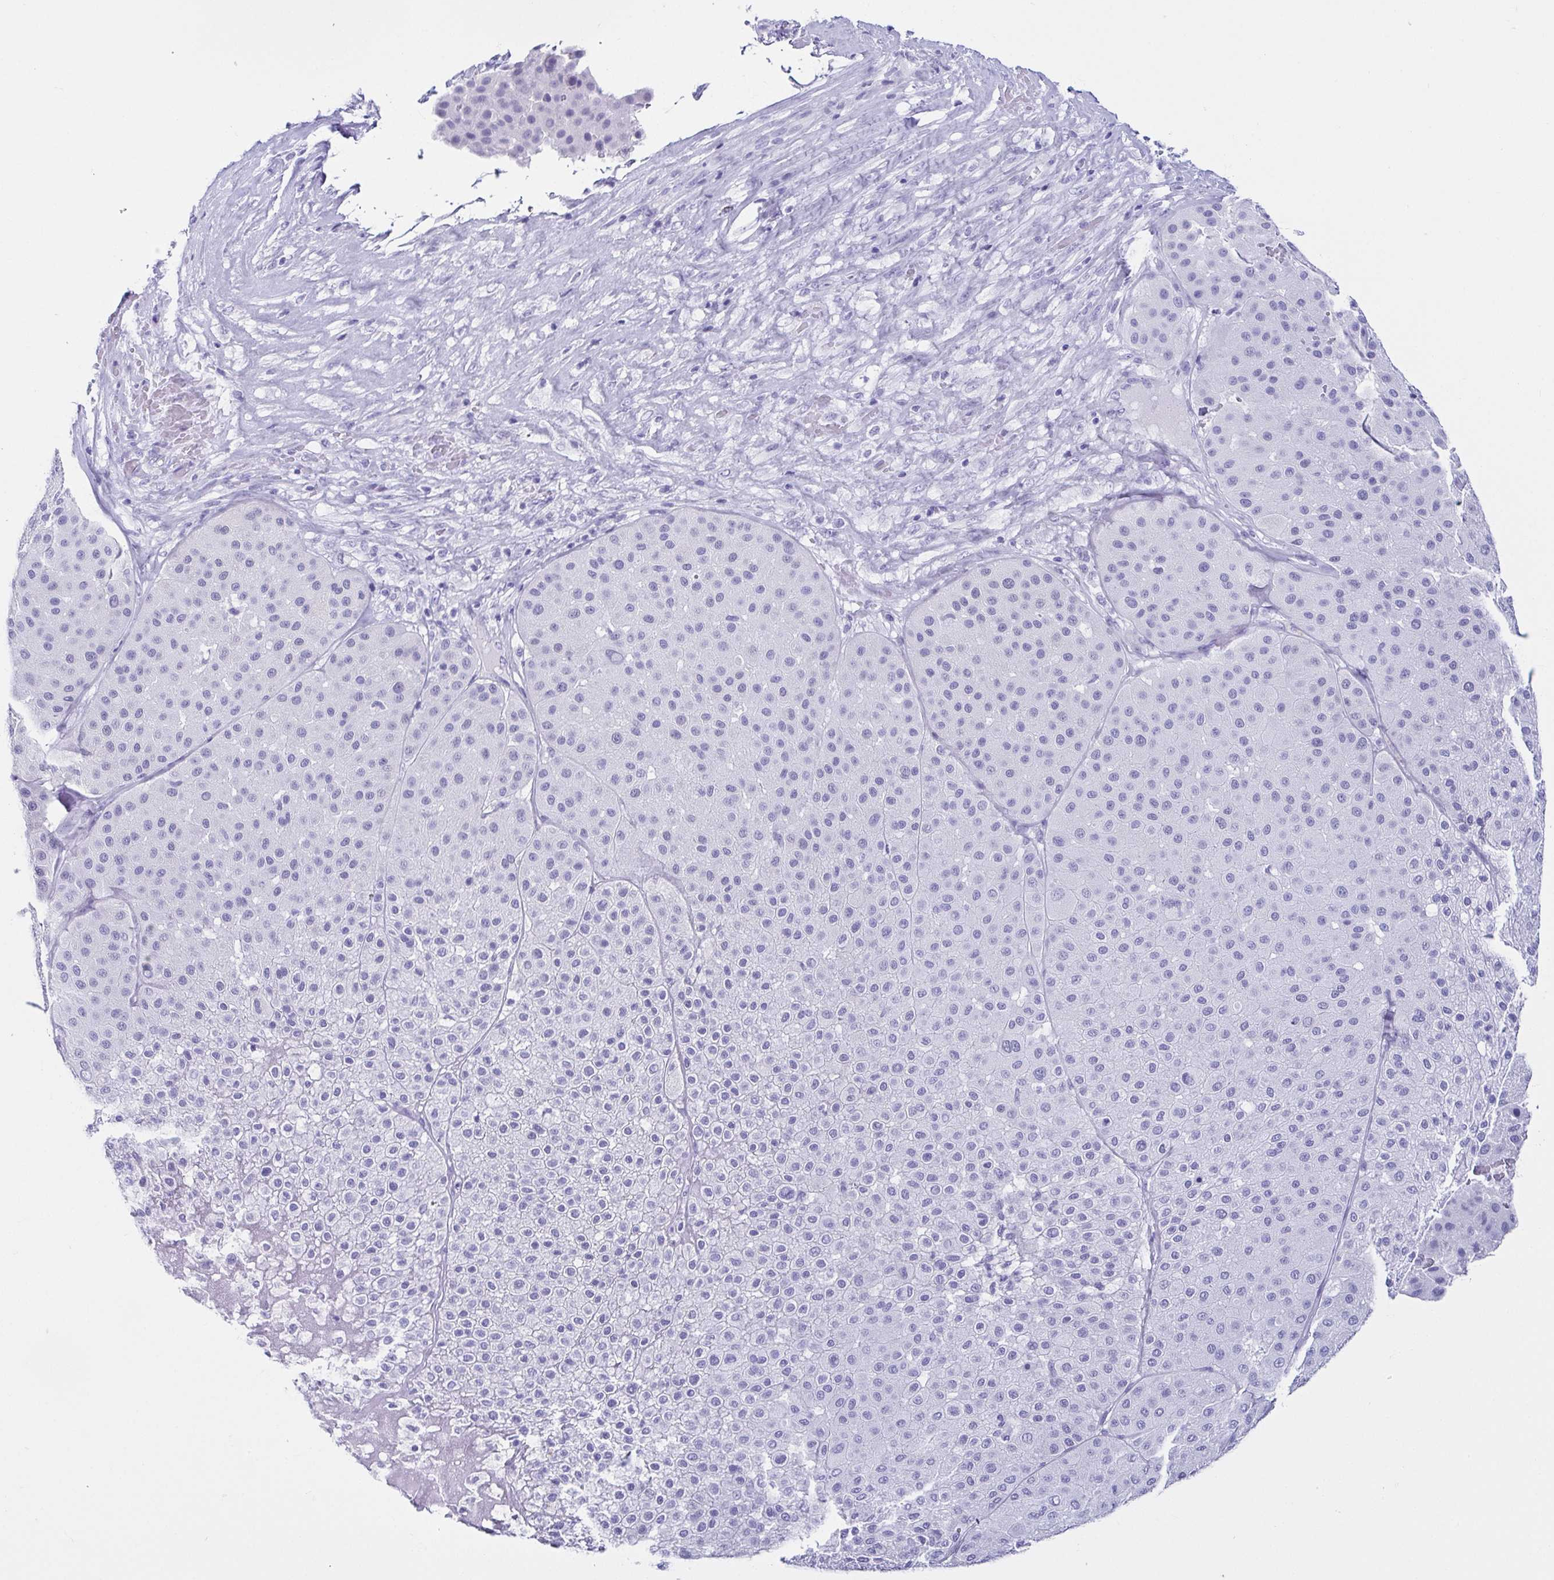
{"staining": {"intensity": "negative", "quantity": "none", "location": "none"}, "tissue": "melanoma", "cell_type": "Tumor cells", "image_type": "cancer", "snomed": [{"axis": "morphology", "description": "Malignant melanoma, Metastatic site"}, {"axis": "topography", "description": "Smooth muscle"}], "caption": "Tumor cells show no significant staining in melanoma. Nuclei are stained in blue.", "gene": "CD164L2", "patient": {"sex": "male", "age": 41}}